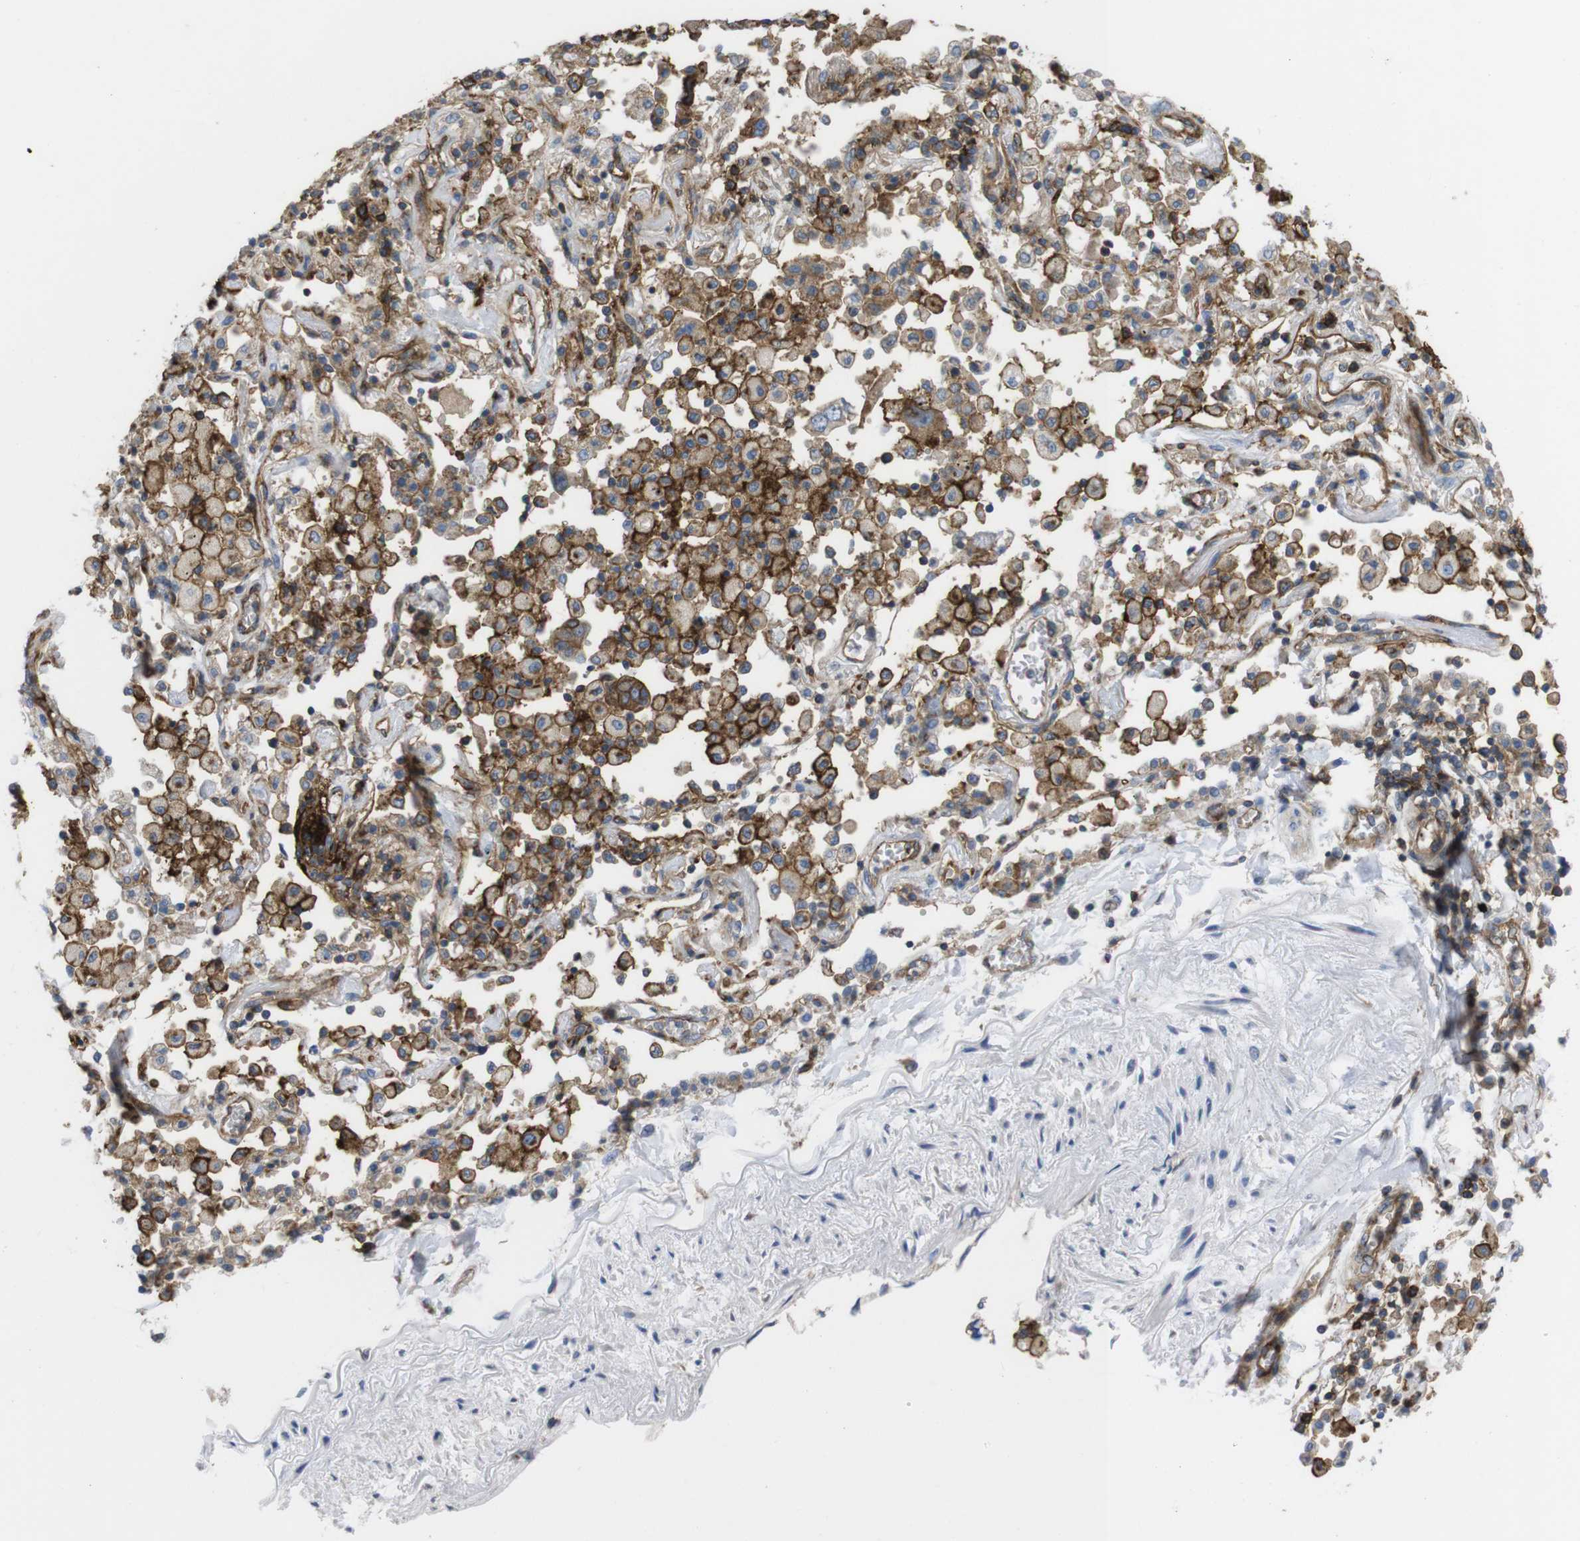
{"staining": {"intensity": "moderate", "quantity": ">75%", "location": "cytoplasmic/membranous"}, "tissue": "lung cancer", "cell_type": "Tumor cells", "image_type": "cancer", "snomed": [{"axis": "morphology", "description": "Adenocarcinoma, NOS"}, {"axis": "topography", "description": "Lung"}], "caption": "DAB immunohistochemical staining of human lung adenocarcinoma demonstrates moderate cytoplasmic/membranous protein expression in approximately >75% of tumor cells.", "gene": "CCR6", "patient": {"sex": "female", "age": 65}}